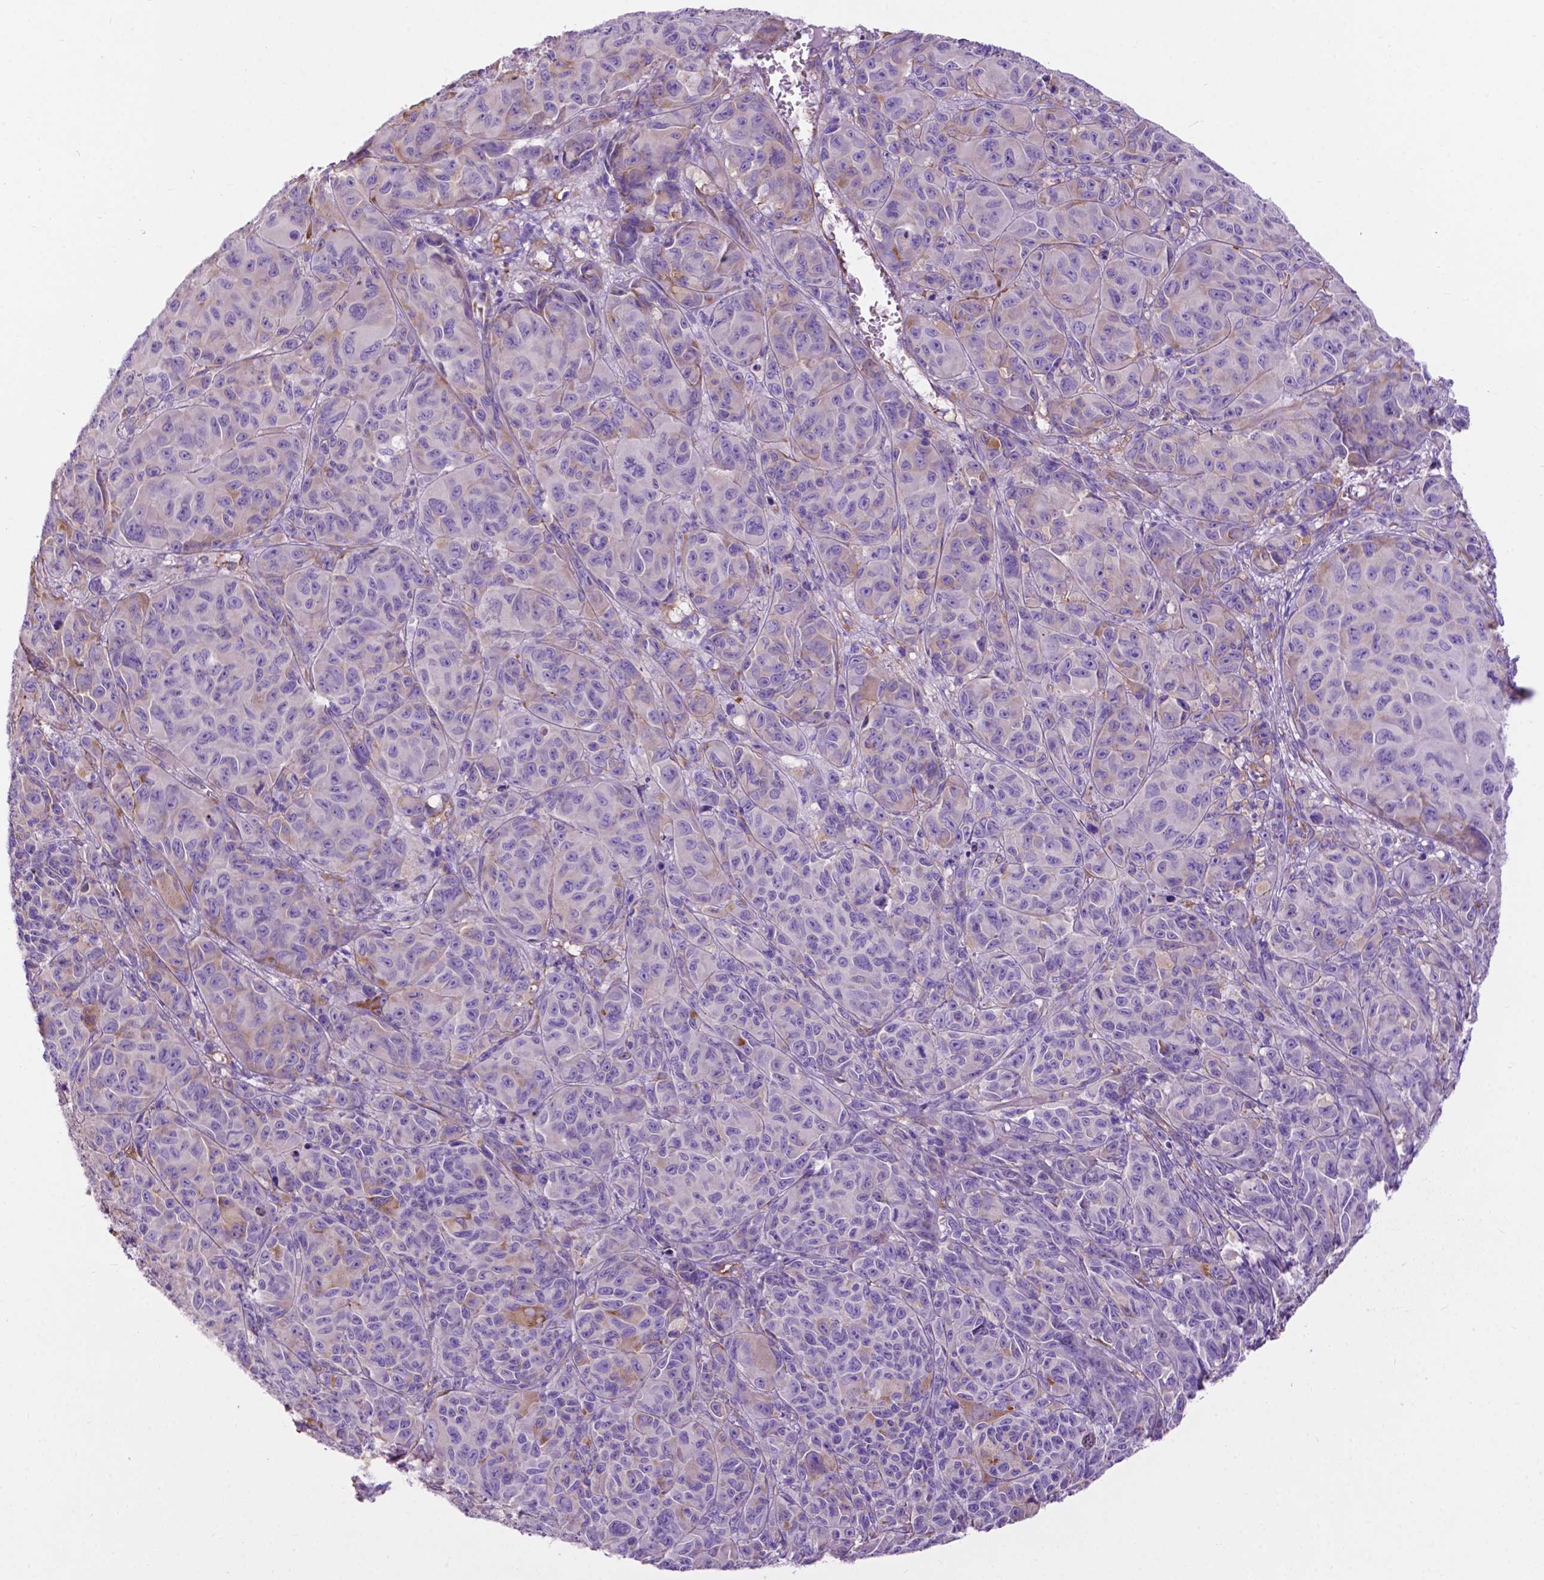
{"staining": {"intensity": "weak", "quantity": "25%-75%", "location": "cytoplasmic/membranous"}, "tissue": "melanoma", "cell_type": "Tumor cells", "image_type": "cancer", "snomed": [{"axis": "morphology", "description": "Malignant melanoma, NOS"}, {"axis": "topography", "description": "Vulva, labia, clitoris and Bartholin´s gland, NO"}], "caption": "Immunohistochemical staining of human melanoma exhibits low levels of weak cytoplasmic/membranous positivity in about 25%-75% of tumor cells. (IHC, brightfield microscopy, high magnification).", "gene": "PCDHA12", "patient": {"sex": "female", "age": 75}}